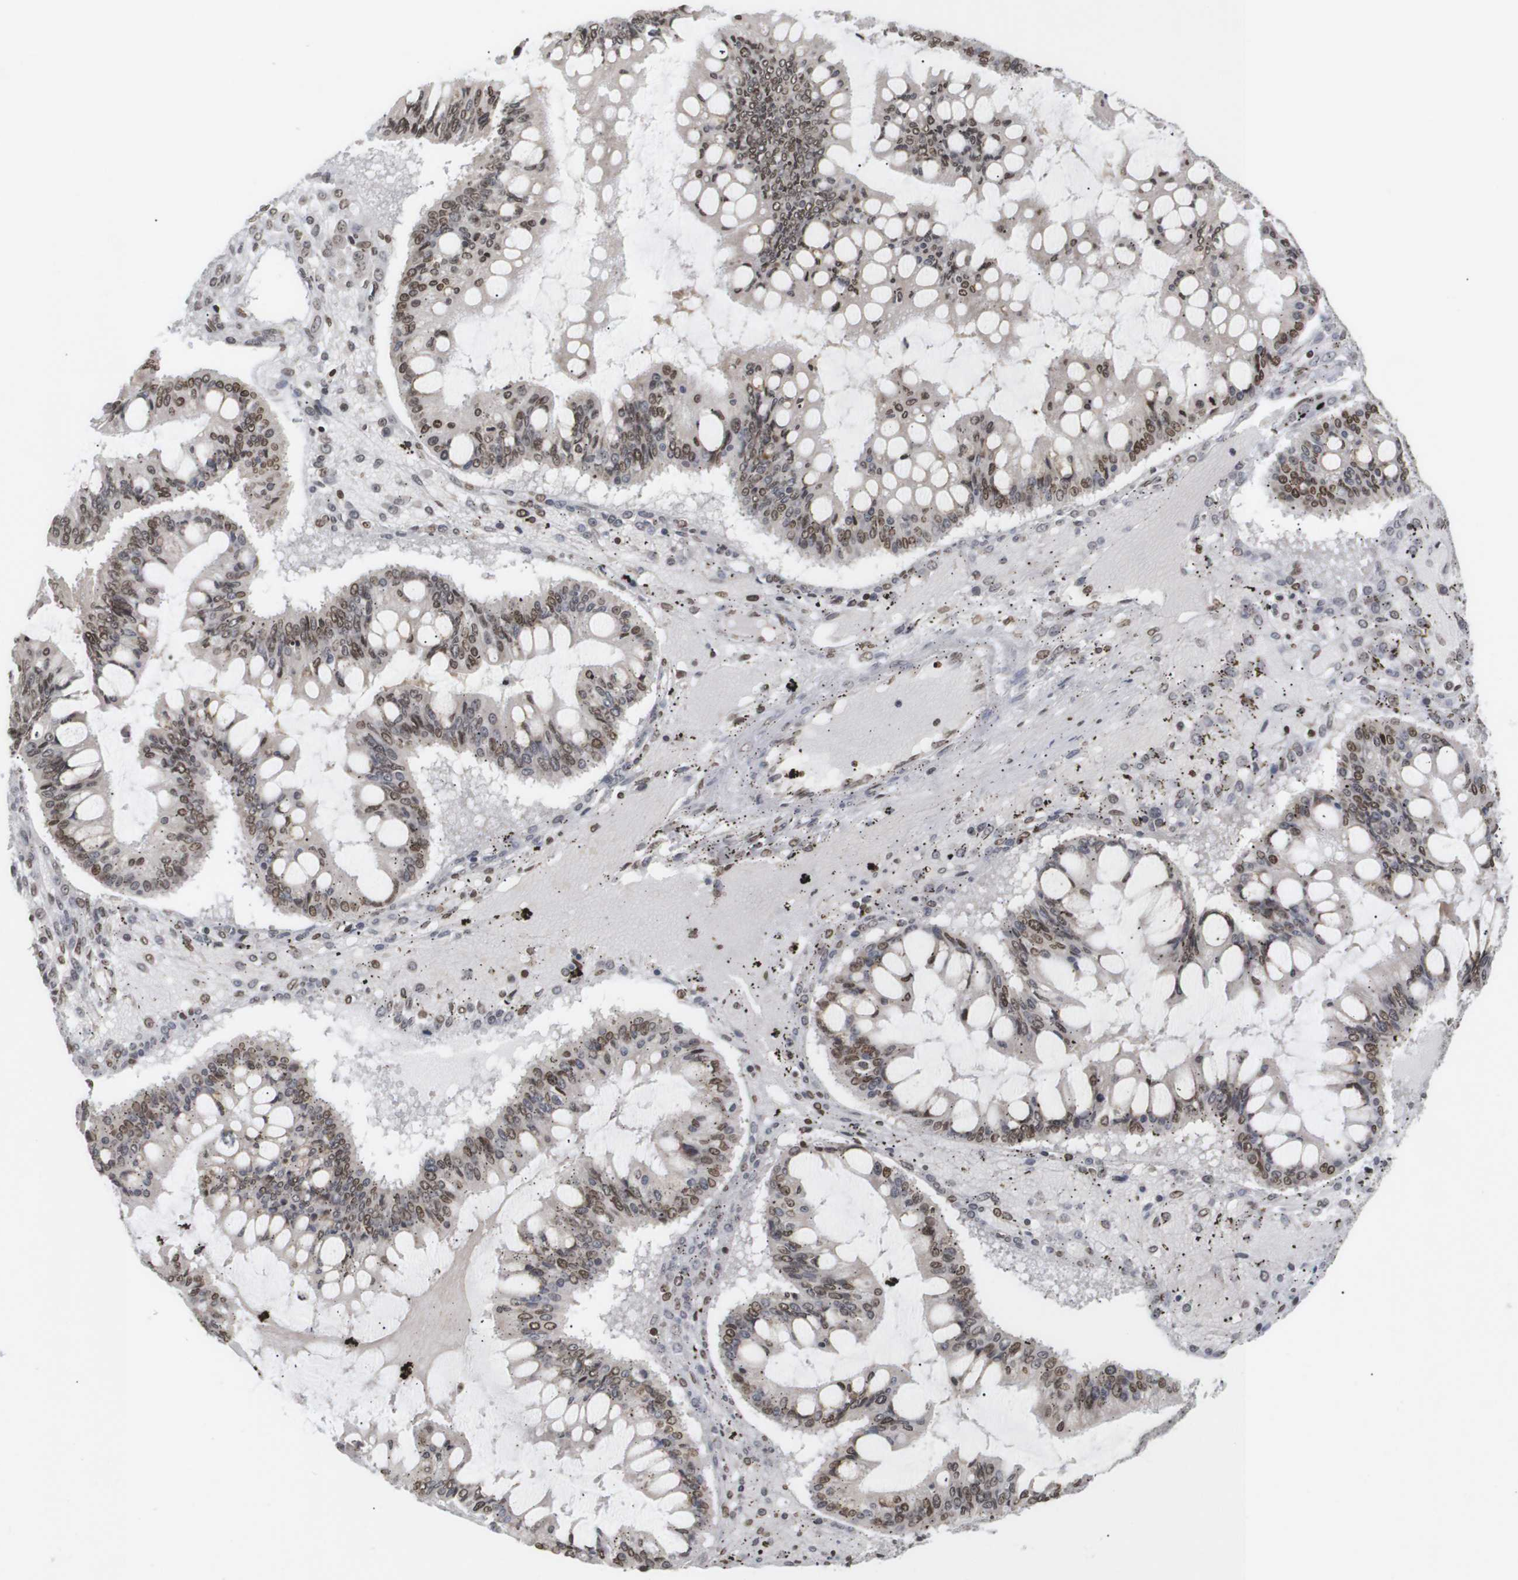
{"staining": {"intensity": "moderate", "quantity": ">75%", "location": "nuclear"}, "tissue": "ovarian cancer", "cell_type": "Tumor cells", "image_type": "cancer", "snomed": [{"axis": "morphology", "description": "Cystadenocarcinoma, mucinous, NOS"}, {"axis": "topography", "description": "Ovary"}], "caption": "Immunohistochemical staining of human mucinous cystadenocarcinoma (ovarian) displays medium levels of moderate nuclear protein staining in about >75% of tumor cells.", "gene": "ETV5", "patient": {"sex": "female", "age": 73}}